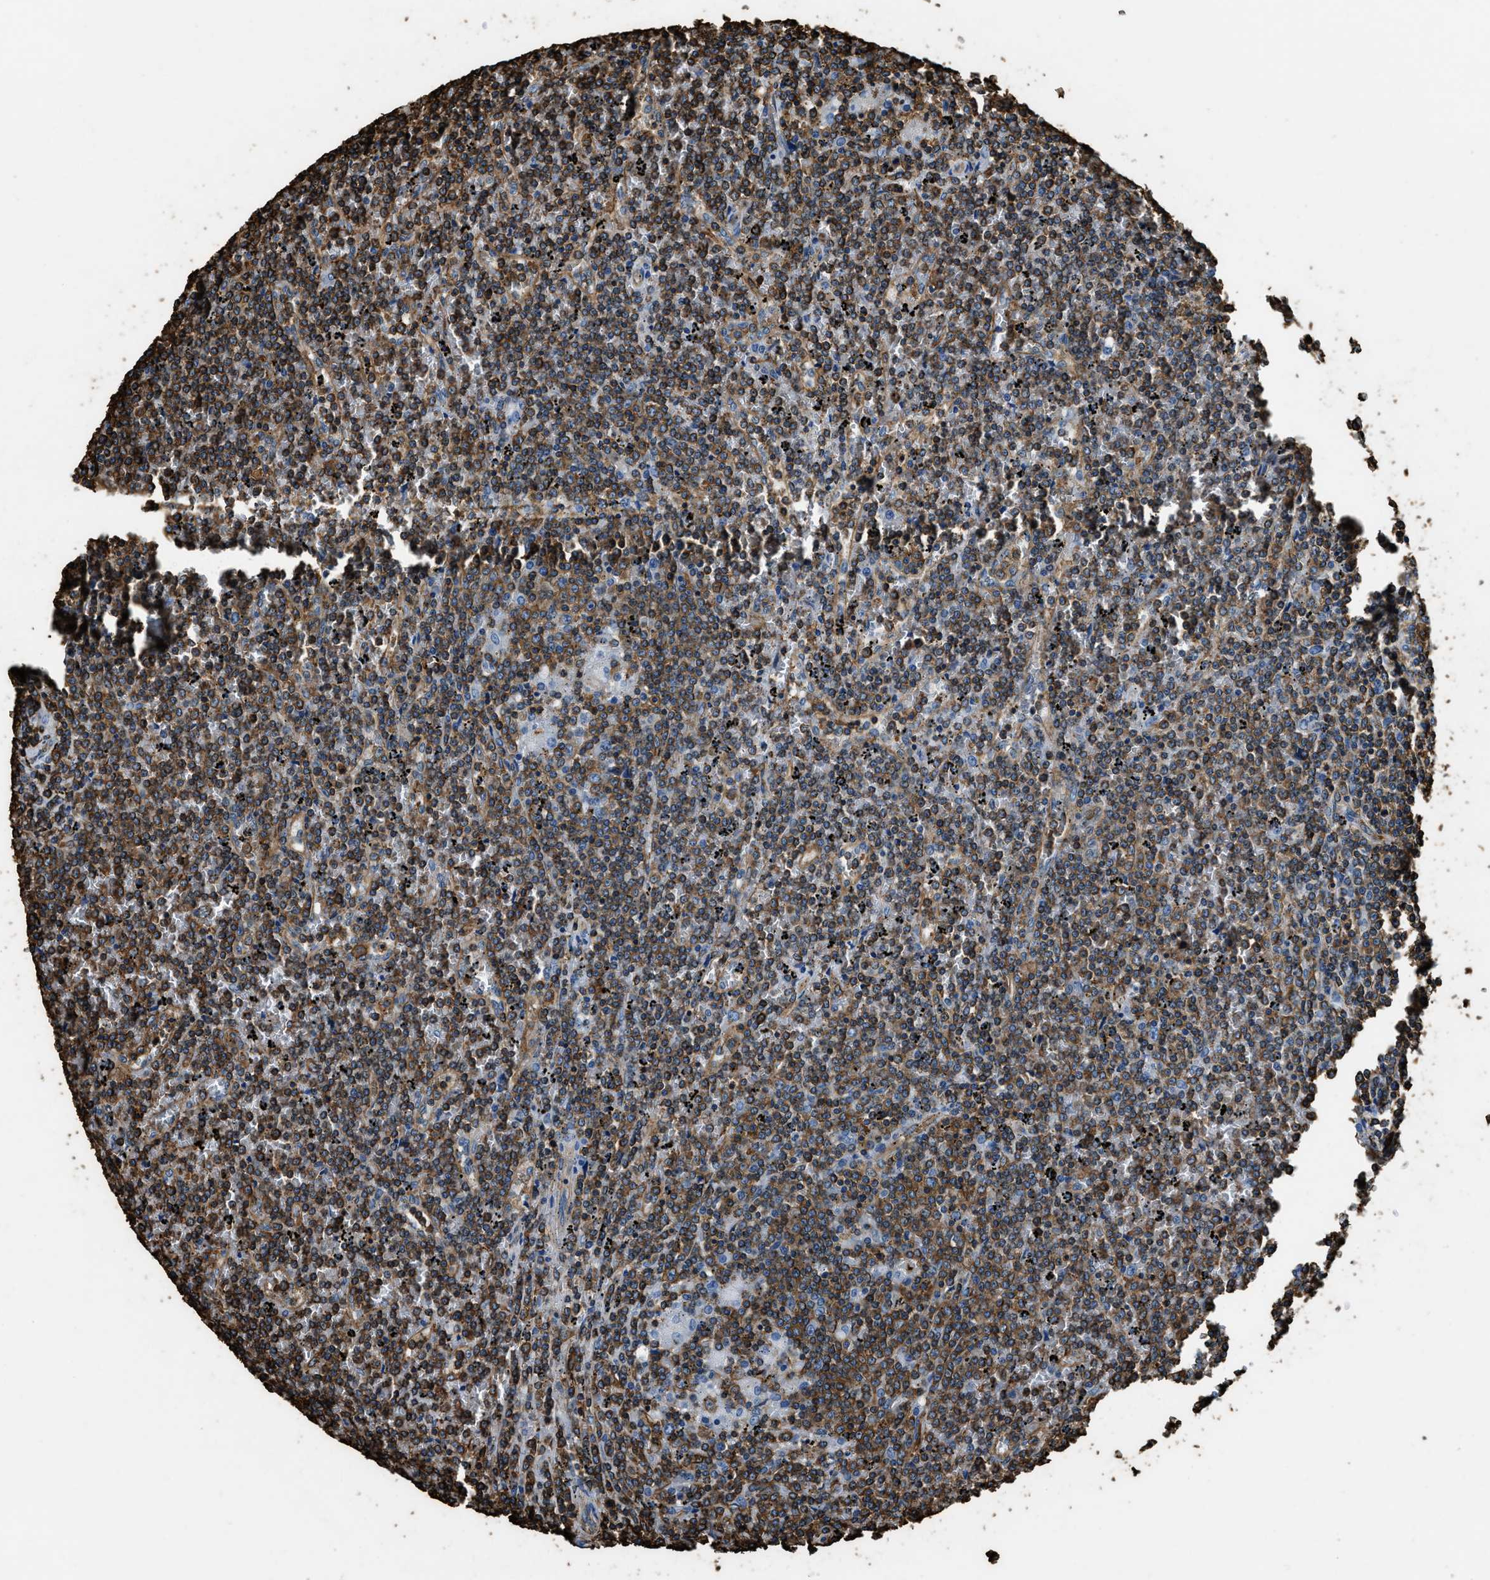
{"staining": {"intensity": "strong", "quantity": ">75%", "location": "cytoplasmic/membranous"}, "tissue": "lymphoma", "cell_type": "Tumor cells", "image_type": "cancer", "snomed": [{"axis": "morphology", "description": "Malignant lymphoma, non-Hodgkin's type, Low grade"}, {"axis": "topography", "description": "Spleen"}], "caption": "Lymphoma tissue demonstrates strong cytoplasmic/membranous expression in about >75% of tumor cells Using DAB (brown) and hematoxylin (blue) stains, captured at high magnification using brightfield microscopy.", "gene": "ACCS", "patient": {"sex": "female", "age": 19}}